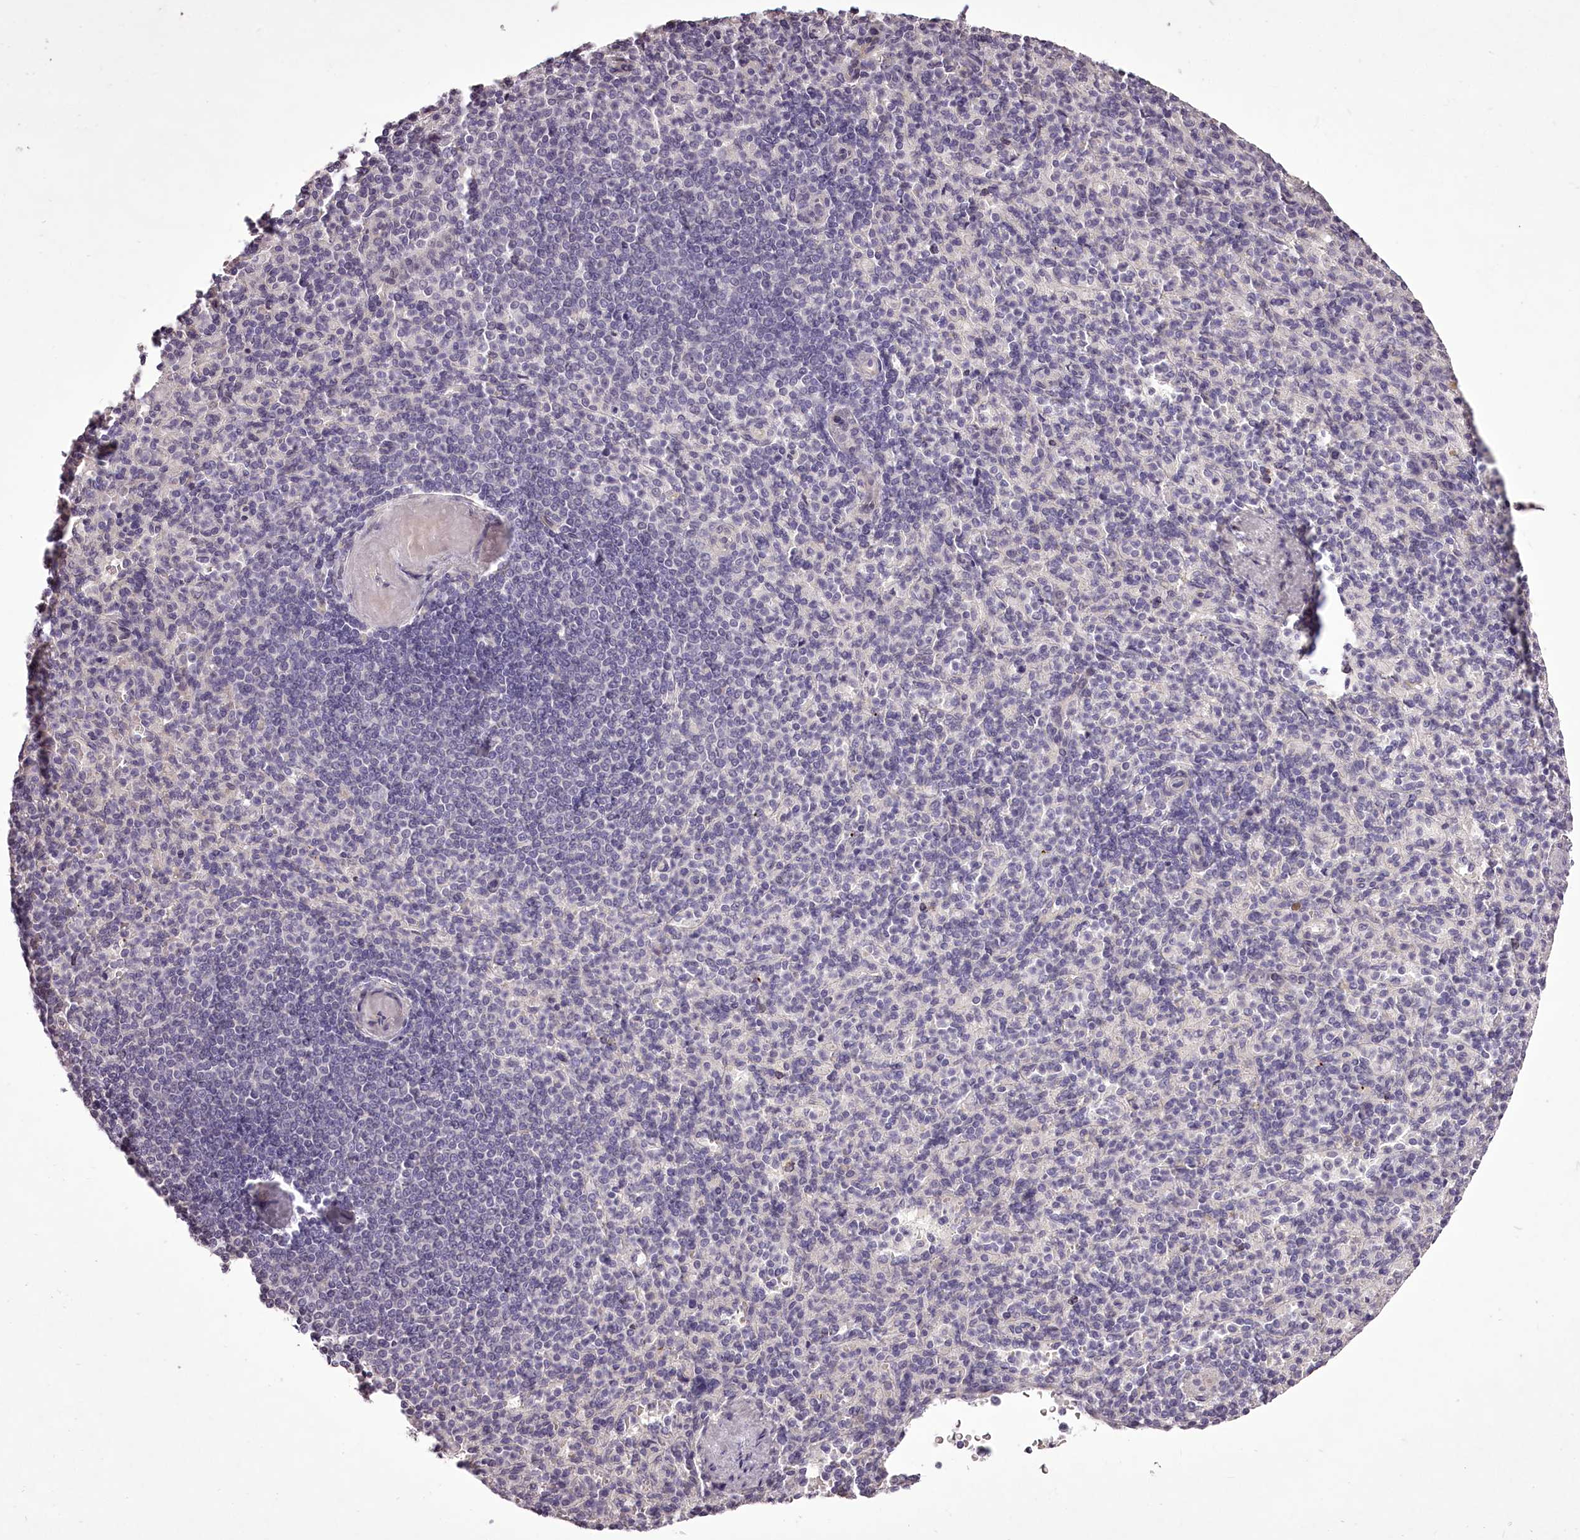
{"staining": {"intensity": "negative", "quantity": "none", "location": "none"}, "tissue": "spleen", "cell_type": "Cells in red pulp", "image_type": "normal", "snomed": [{"axis": "morphology", "description": "Normal tissue, NOS"}, {"axis": "topography", "description": "Spleen"}], "caption": "A photomicrograph of spleen stained for a protein exhibits no brown staining in cells in red pulp. Brightfield microscopy of immunohistochemistry stained with DAB (brown) and hematoxylin (blue), captured at high magnification.", "gene": "C1orf56", "patient": {"sex": "female", "age": 74}}